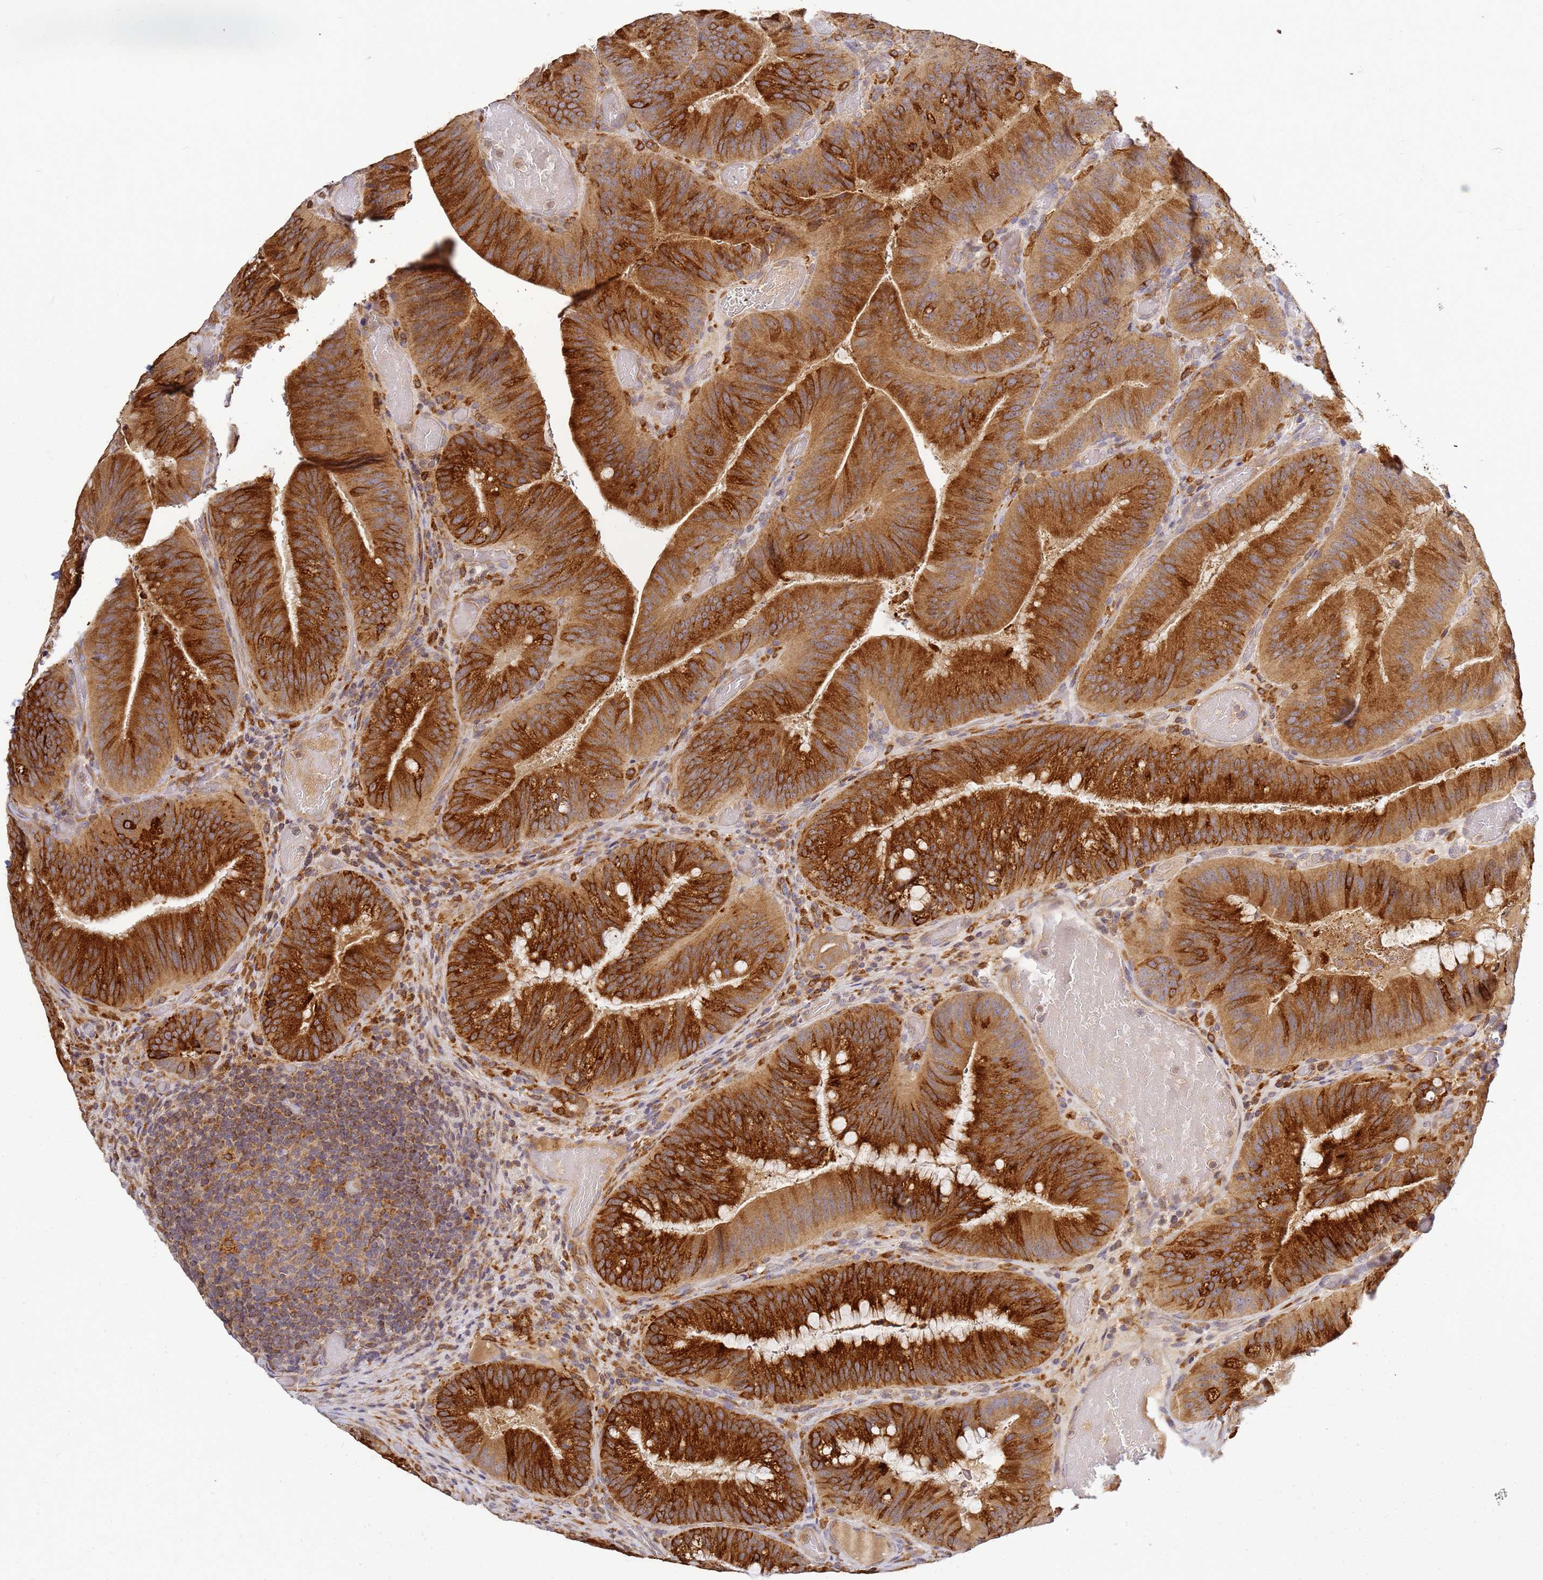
{"staining": {"intensity": "strong", "quantity": ">75%", "location": "cytoplasmic/membranous"}, "tissue": "colorectal cancer", "cell_type": "Tumor cells", "image_type": "cancer", "snomed": [{"axis": "morphology", "description": "Adenocarcinoma, NOS"}, {"axis": "topography", "description": "Colon"}], "caption": "This photomicrograph exhibits immunohistochemistry staining of colorectal adenocarcinoma, with high strong cytoplasmic/membranous expression in approximately >75% of tumor cells.", "gene": "ADPGK", "patient": {"sex": "female", "age": 43}}